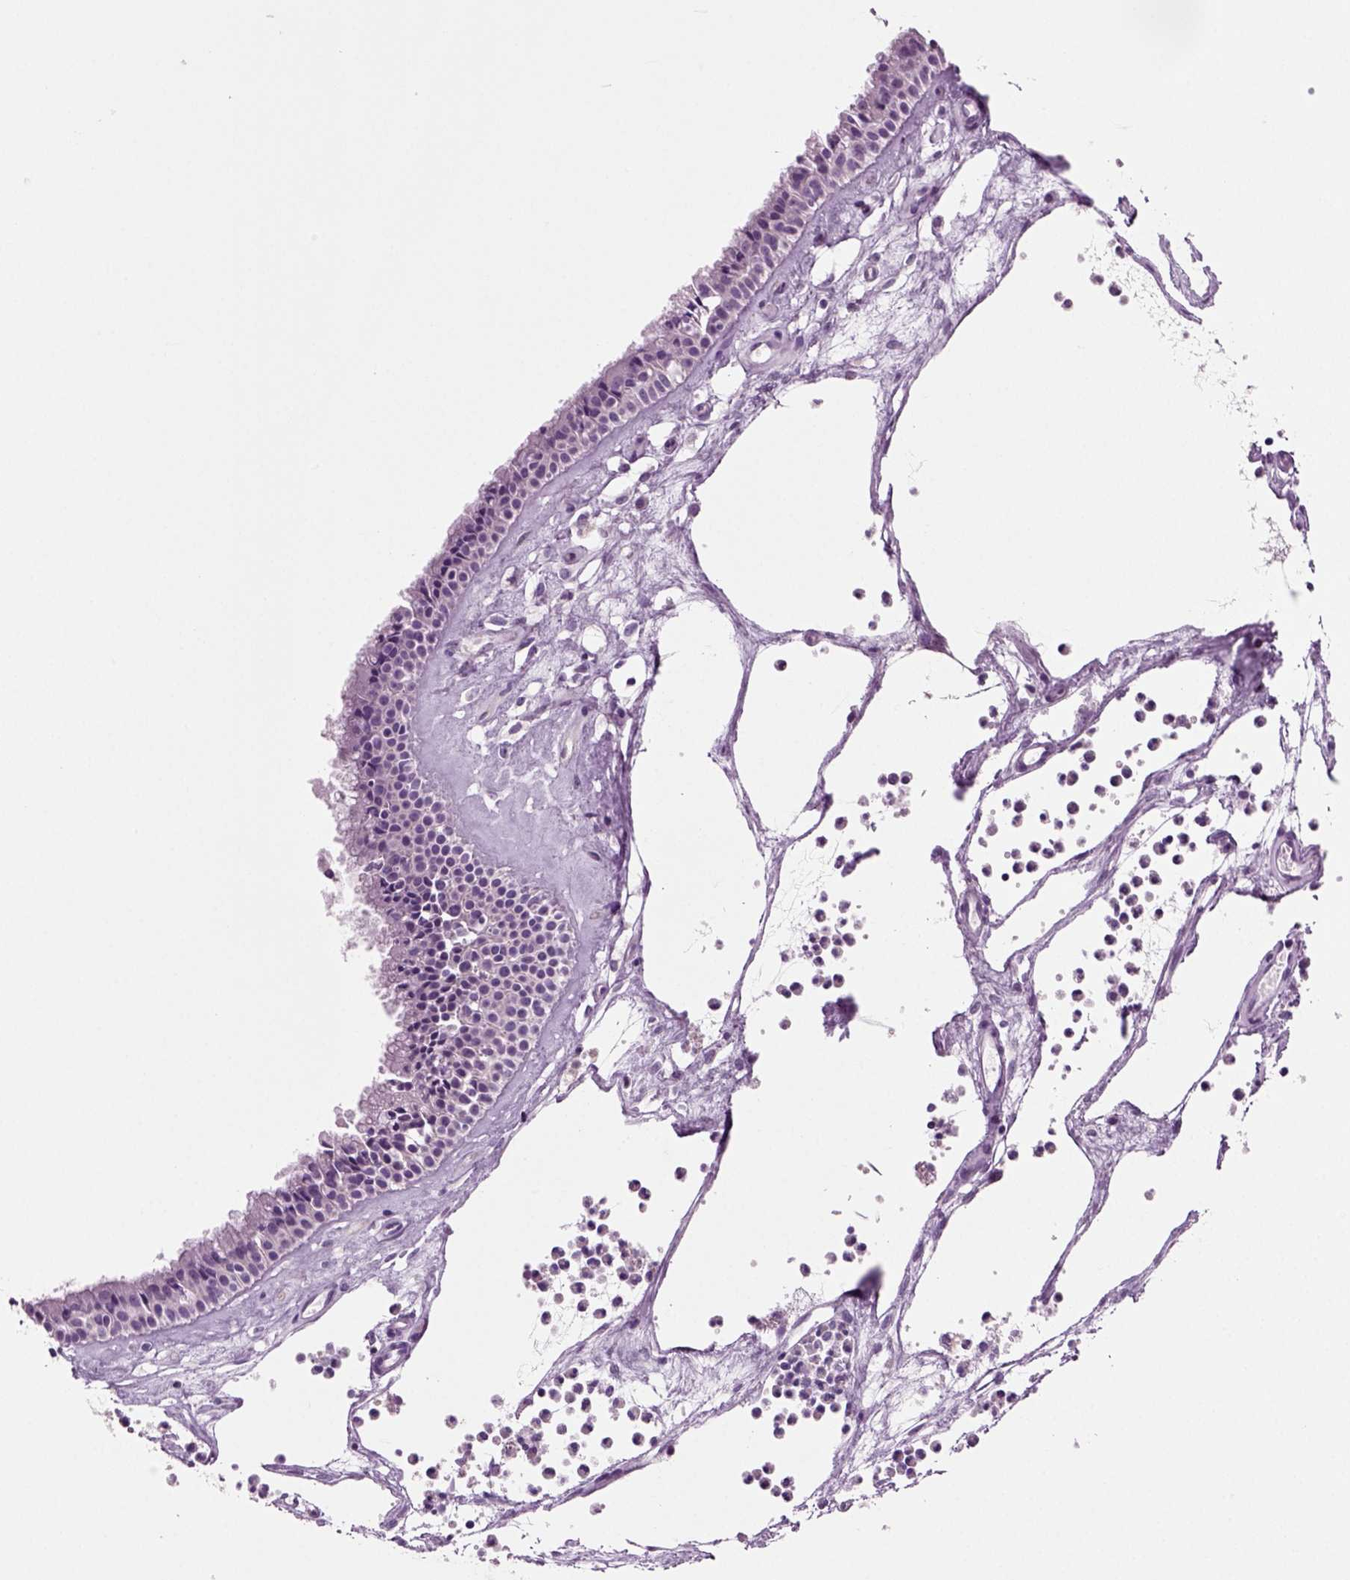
{"staining": {"intensity": "negative", "quantity": "none", "location": "none"}, "tissue": "nasopharynx", "cell_type": "Respiratory epithelial cells", "image_type": "normal", "snomed": [{"axis": "morphology", "description": "Normal tissue, NOS"}, {"axis": "topography", "description": "Nasopharynx"}], "caption": "This is an IHC image of unremarkable nasopharynx. There is no expression in respiratory epithelial cells.", "gene": "COL9A2", "patient": {"sex": "female", "age": 47}}